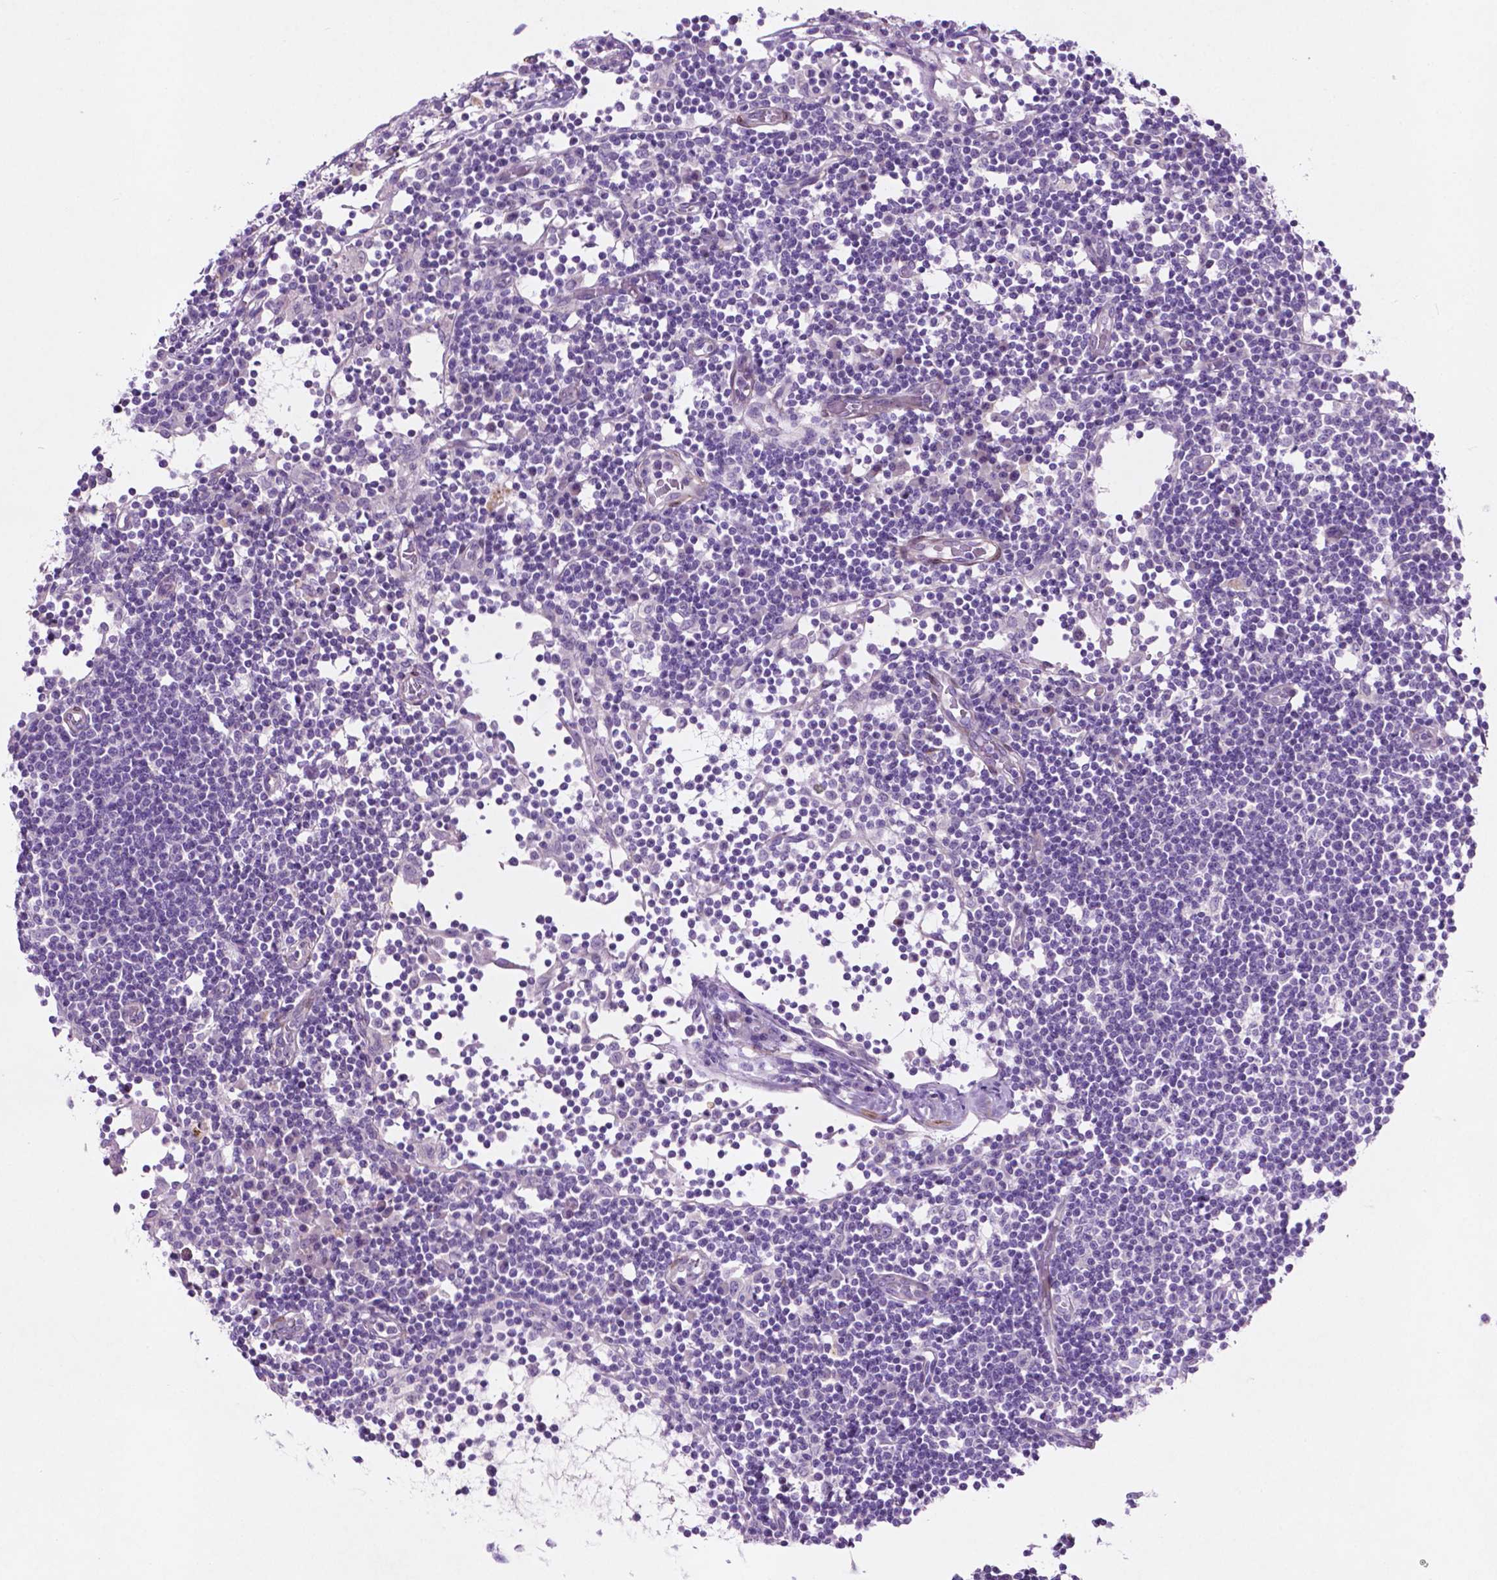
{"staining": {"intensity": "negative", "quantity": "none", "location": "none"}, "tissue": "lymph node", "cell_type": "Non-germinal center cells", "image_type": "normal", "snomed": [{"axis": "morphology", "description": "Normal tissue, NOS"}, {"axis": "topography", "description": "Lymph node"}], "caption": "DAB immunohistochemical staining of benign human lymph node demonstrates no significant expression in non-germinal center cells.", "gene": "ASPG", "patient": {"sex": "female", "age": 72}}